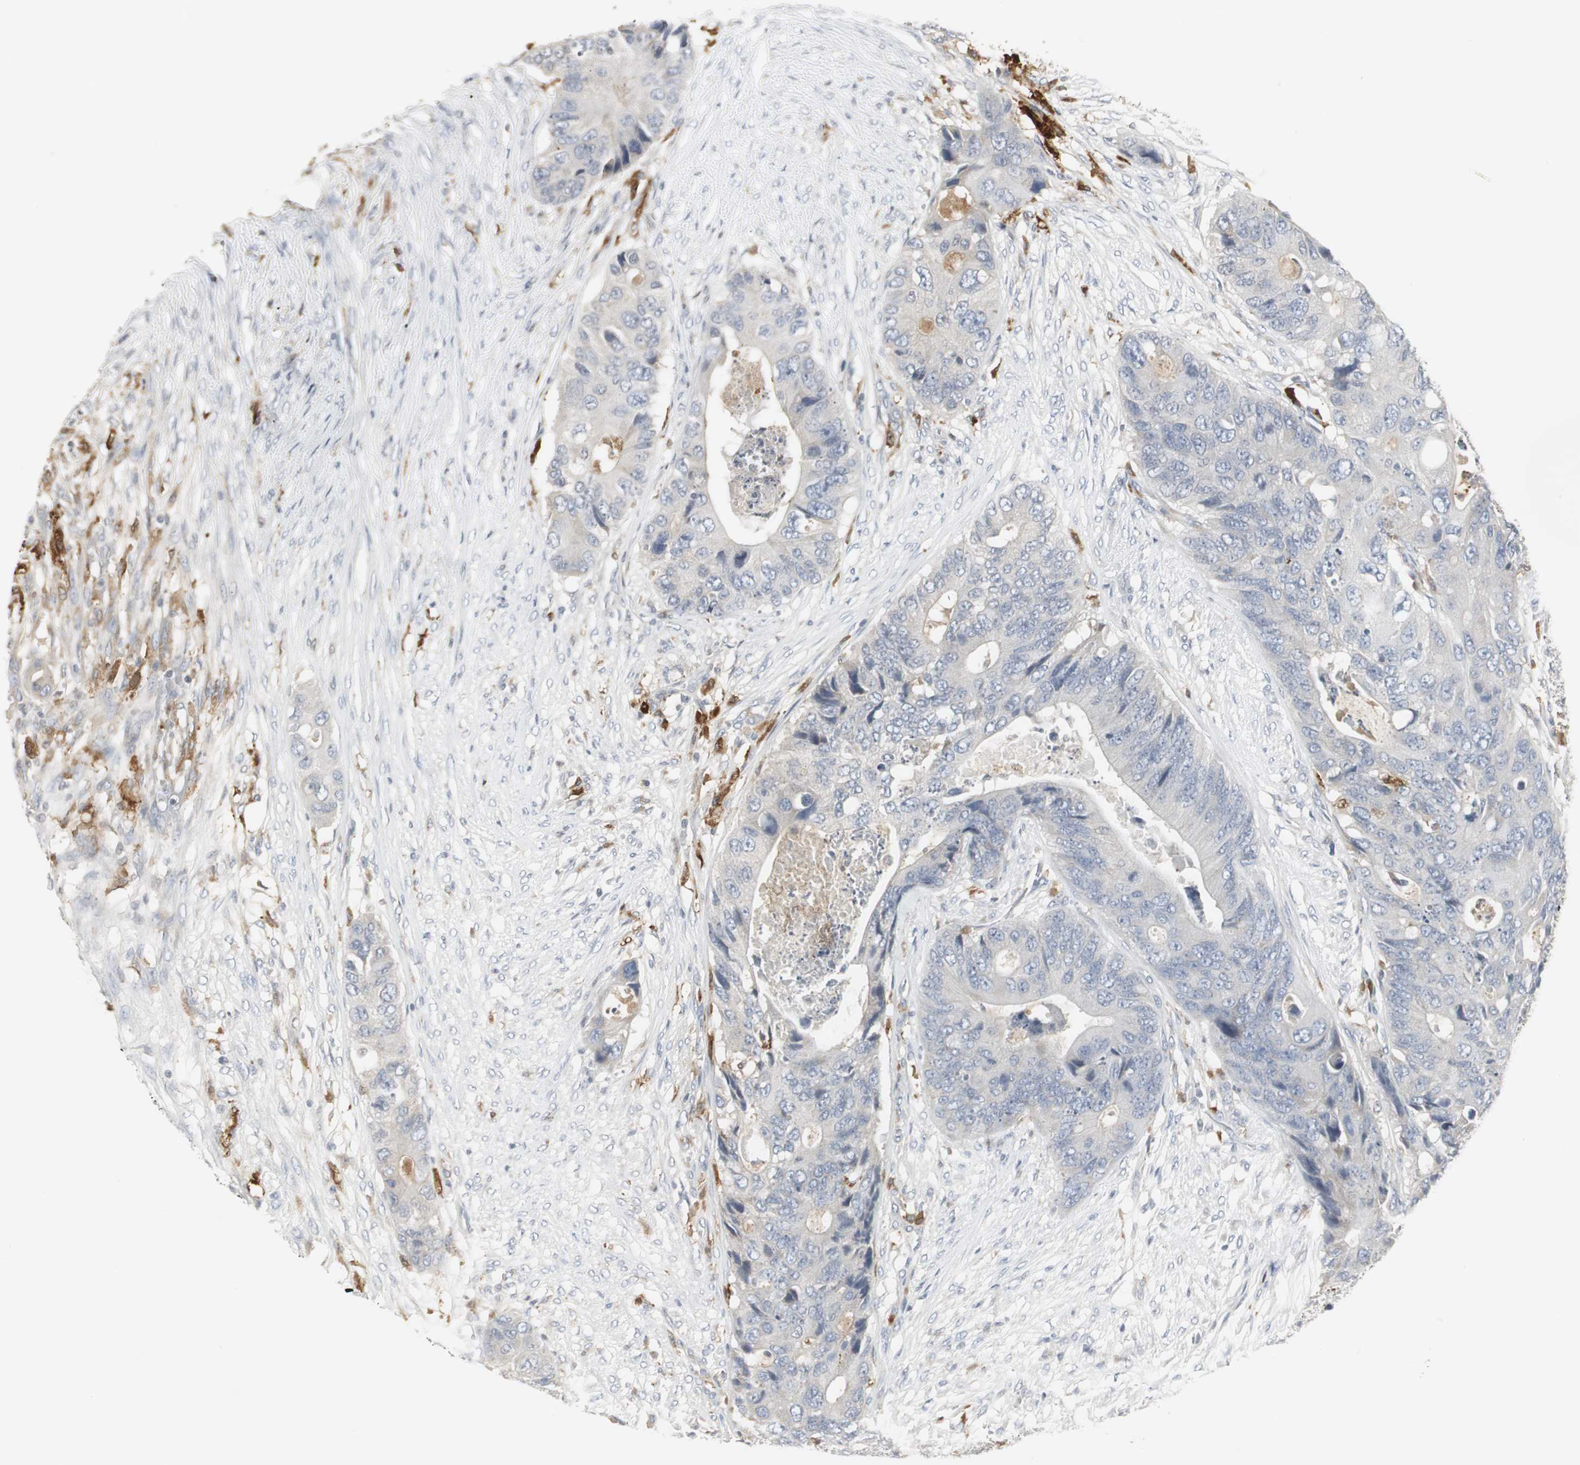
{"staining": {"intensity": "negative", "quantity": "none", "location": "none"}, "tissue": "colorectal cancer", "cell_type": "Tumor cells", "image_type": "cancer", "snomed": [{"axis": "morphology", "description": "Adenocarcinoma, NOS"}, {"axis": "topography", "description": "Colon"}], "caption": "A high-resolution image shows immunohistochemistry staining of colorectal cancer (adenocarcinoma), which shows no significant expression in tumor cells. Brightfield microscopy of immunohistochemistry stained with DAB (3,3'-diaminobenzidine) (brown) and hematoxylin (blue), captured at high magnification.", "gene": "PI15", "patient": {"sex": "male", "age": 71}}